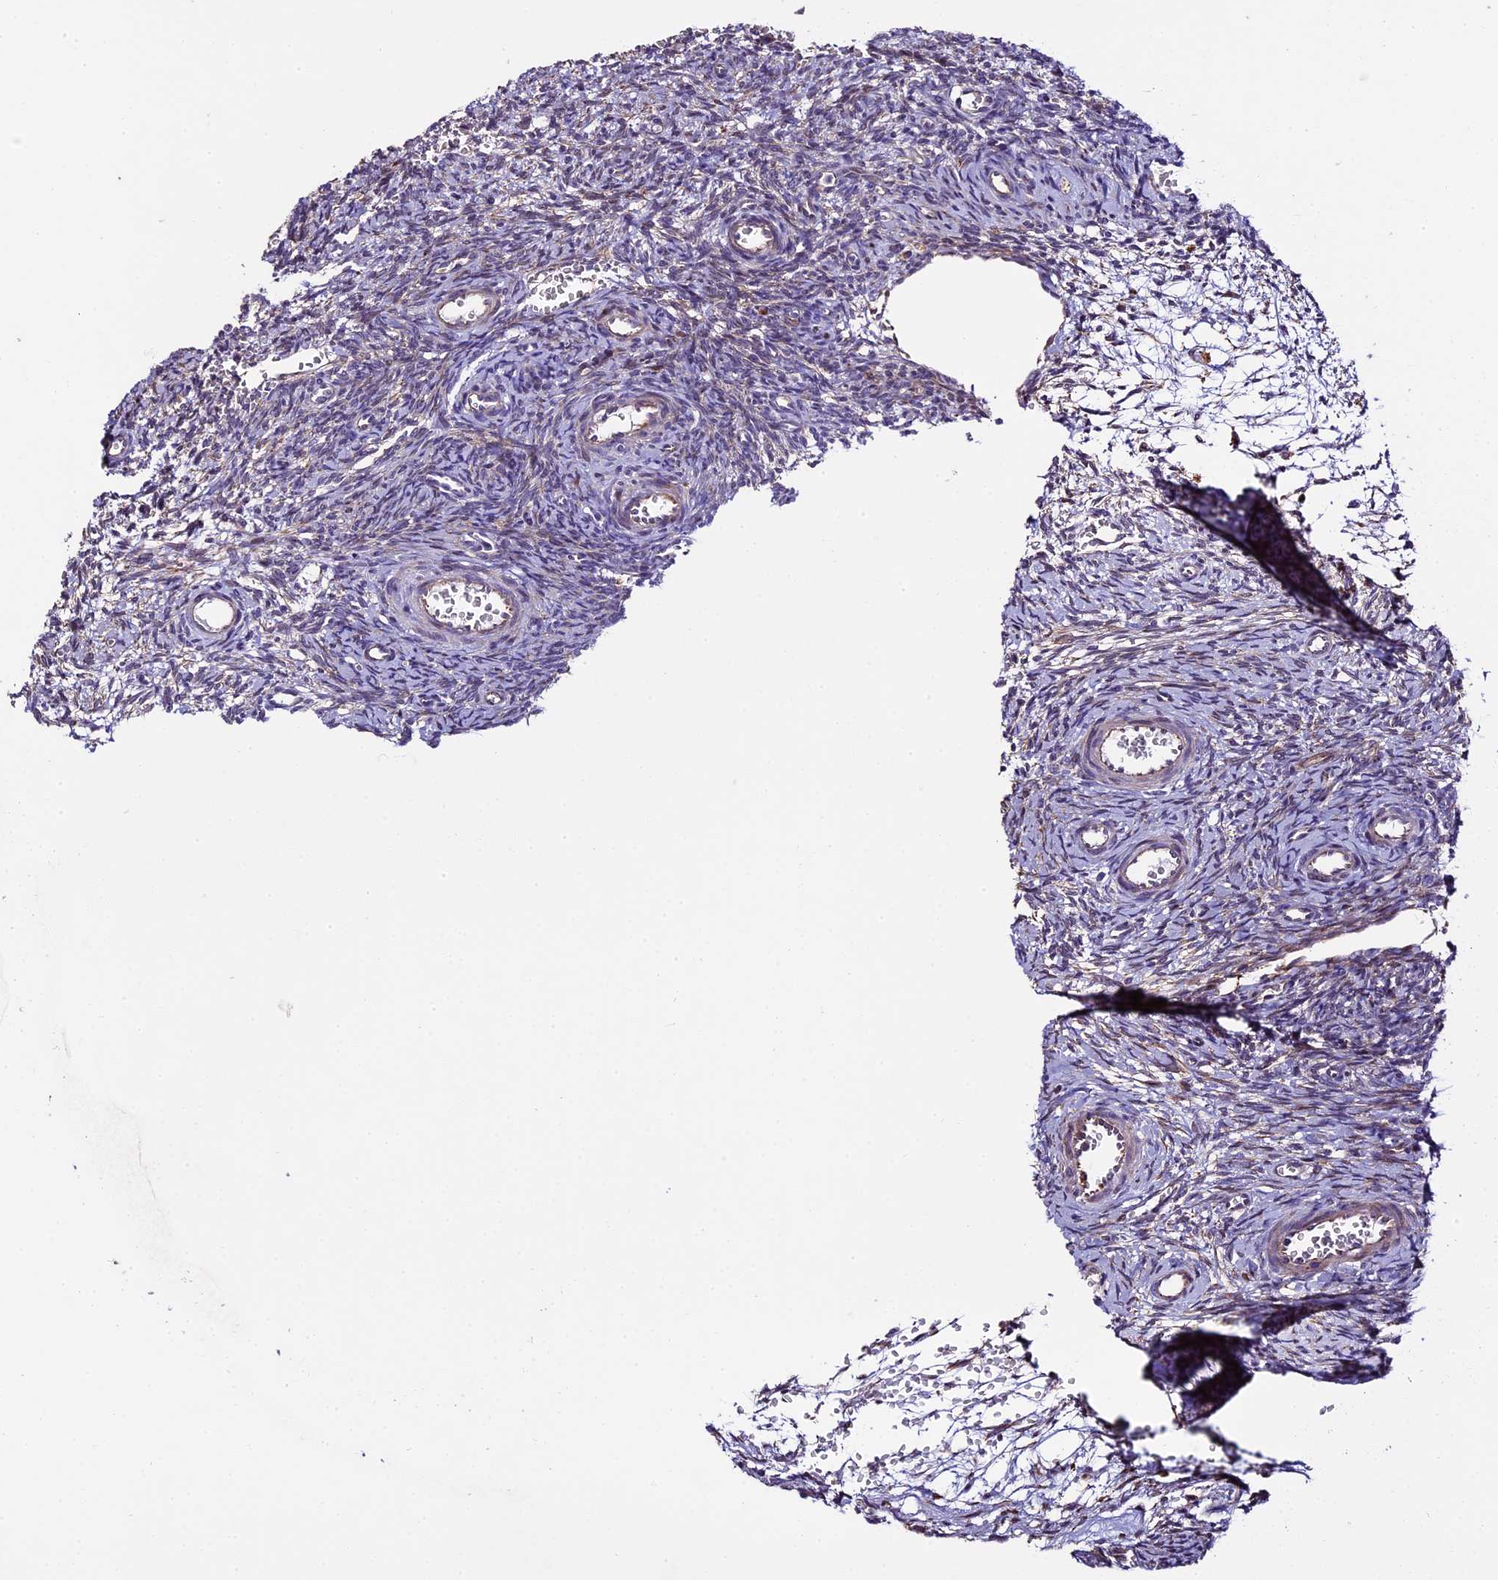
{"staining": {"intensity": "weak", "quantity": "<25%", "location": "cytoplasmic/membranous"}, "tissue": "ovary", "cell_type": "Ovarian stroma cells", "image_type": "normal", "snomed": [{"axis": "morphology", "description": "Normal tissue, NOS"}, {"axis": "topography", "description": "Ovary"}], "caption": "Human ovary stained for a protein using IHC displays no expression in ovarian stroma cells.", "gene": "SPIRE1", "patient": {"sex": "female", "age": 39}}